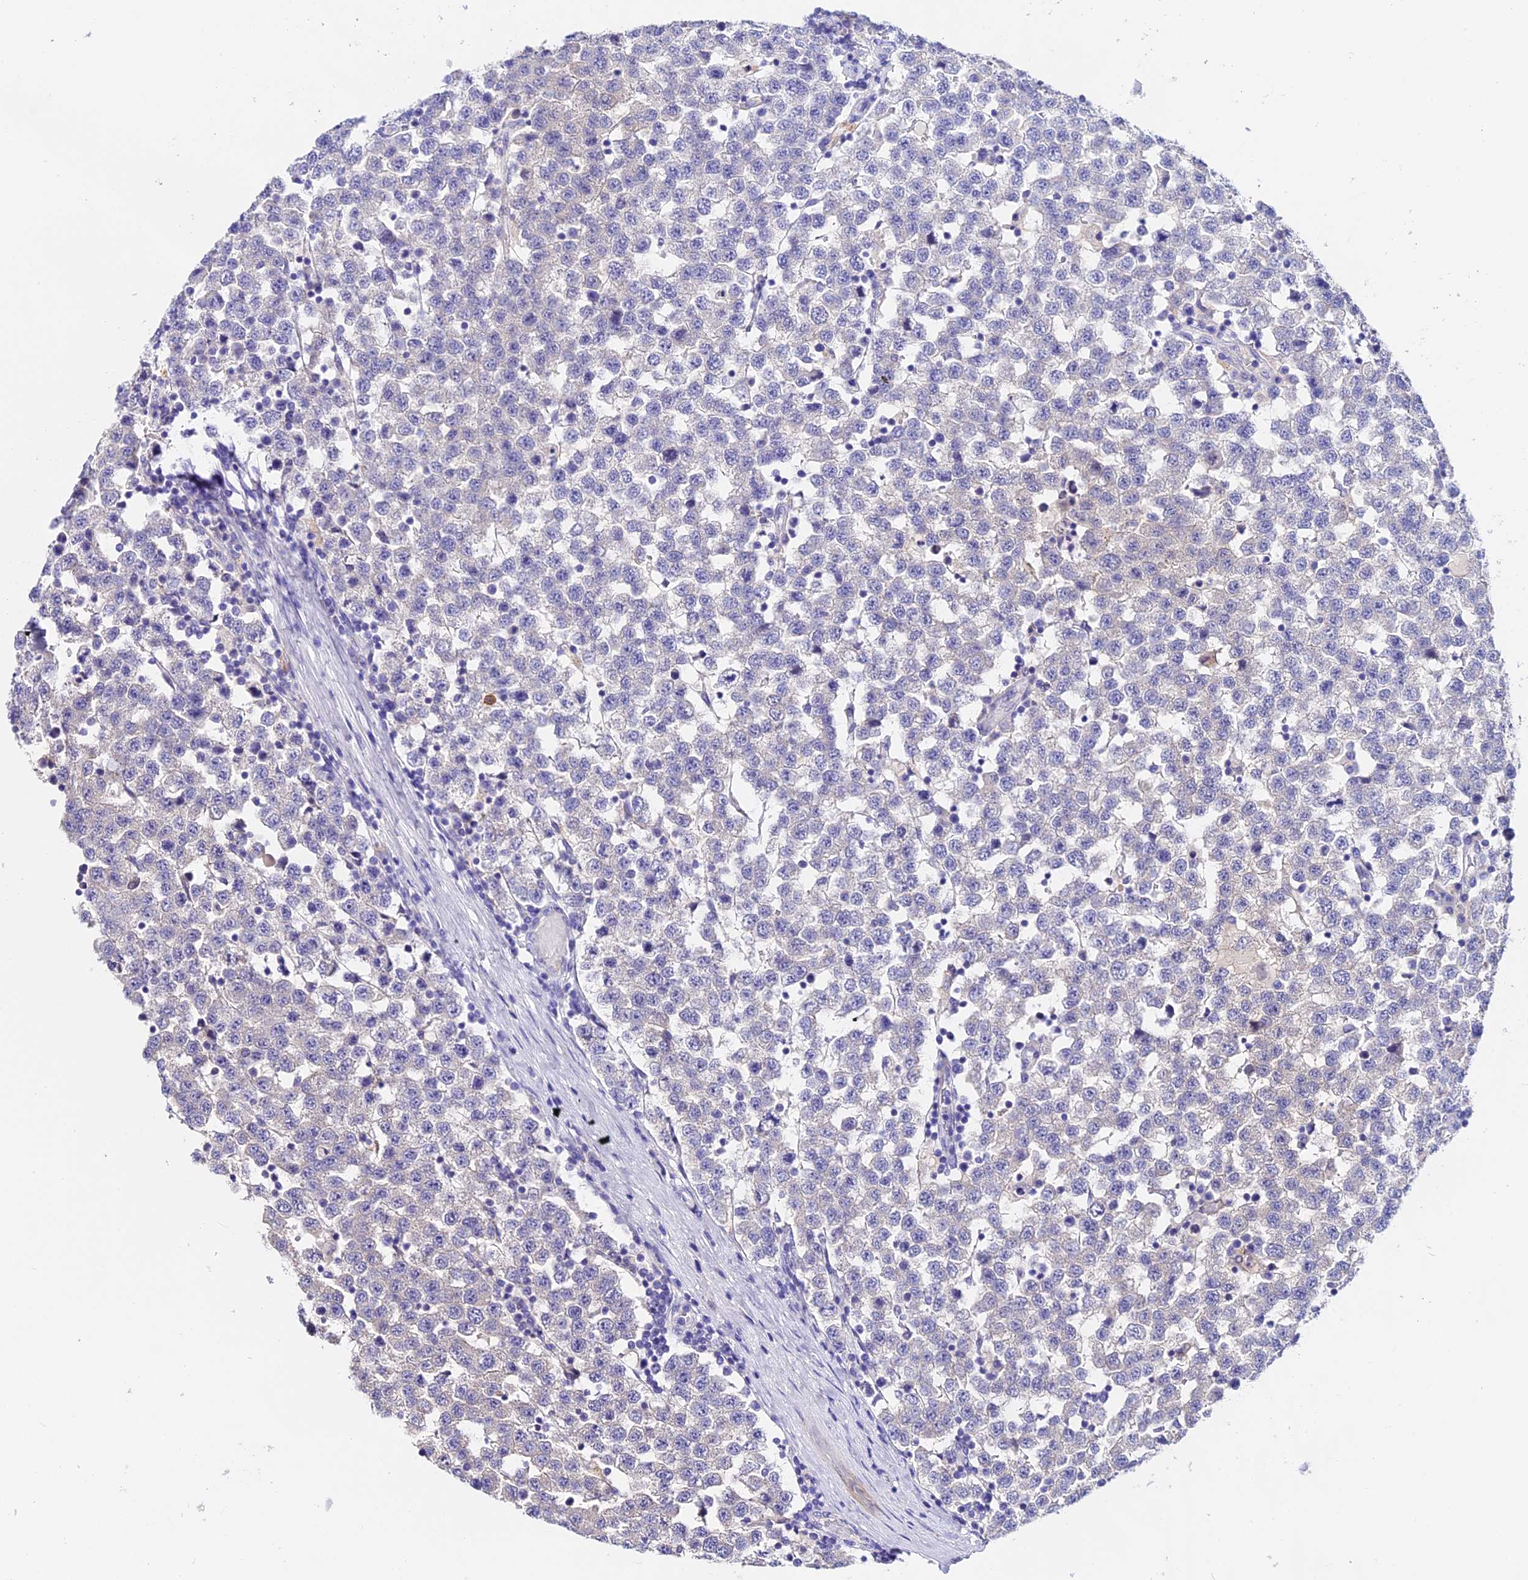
{"staining": {"intensity": "negative", "quantity": "none", "location": "none"}, "tissue": "testis cancer", "cell_type": "Tumor cells", "image_type": "cancer", "snomed": [{"axis": "morphology", "description": "Seminoma, NOS"}, {"axis": "topography", "description": "Testis"}], "caption": "Tumor cells are negative for brown protein staining in testis cancer. (Brightfield microscopy of DAB IHC at high magnification).", "gene": "LYPD6", "patient": {"sex": "male", "age": 34}}